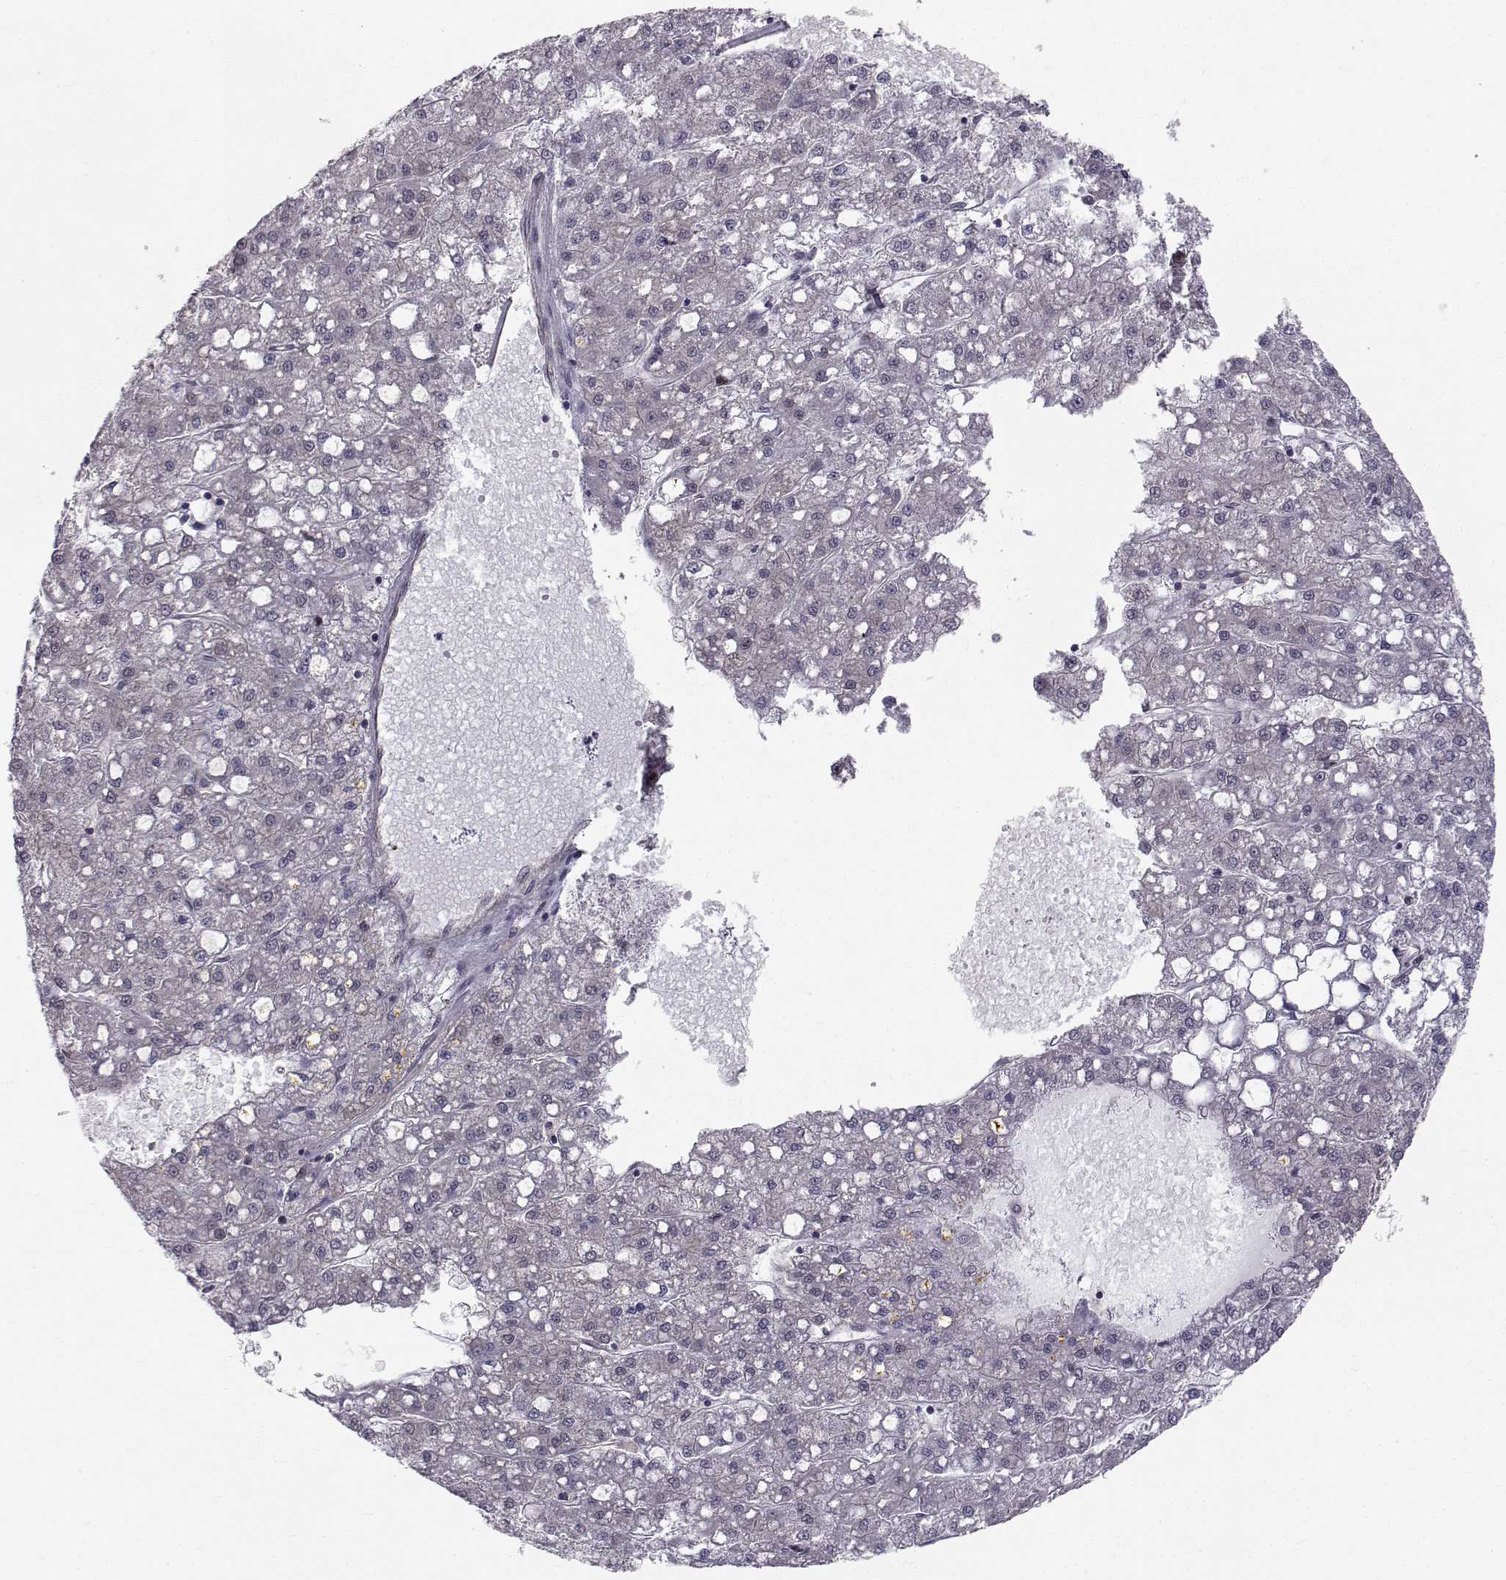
{"staining": {"intensity": "negative", "quantity": "none", "location": "none"}, "tissue": "liver cancer", "cell_type": "Tumor cells", "image_type": "cancer", "snomed": [{"axis": "morphology", "description": "Carcinoma, Hepatocellular, NOS"}, {"axis": "topography", "description": "Liver"}], "caption": "There is no significant positivity in tumor cells of hepatocellular carcinoma (liver).", "gene": "HSP90AB1", "patient": {"sex": "male", "age": 67}}